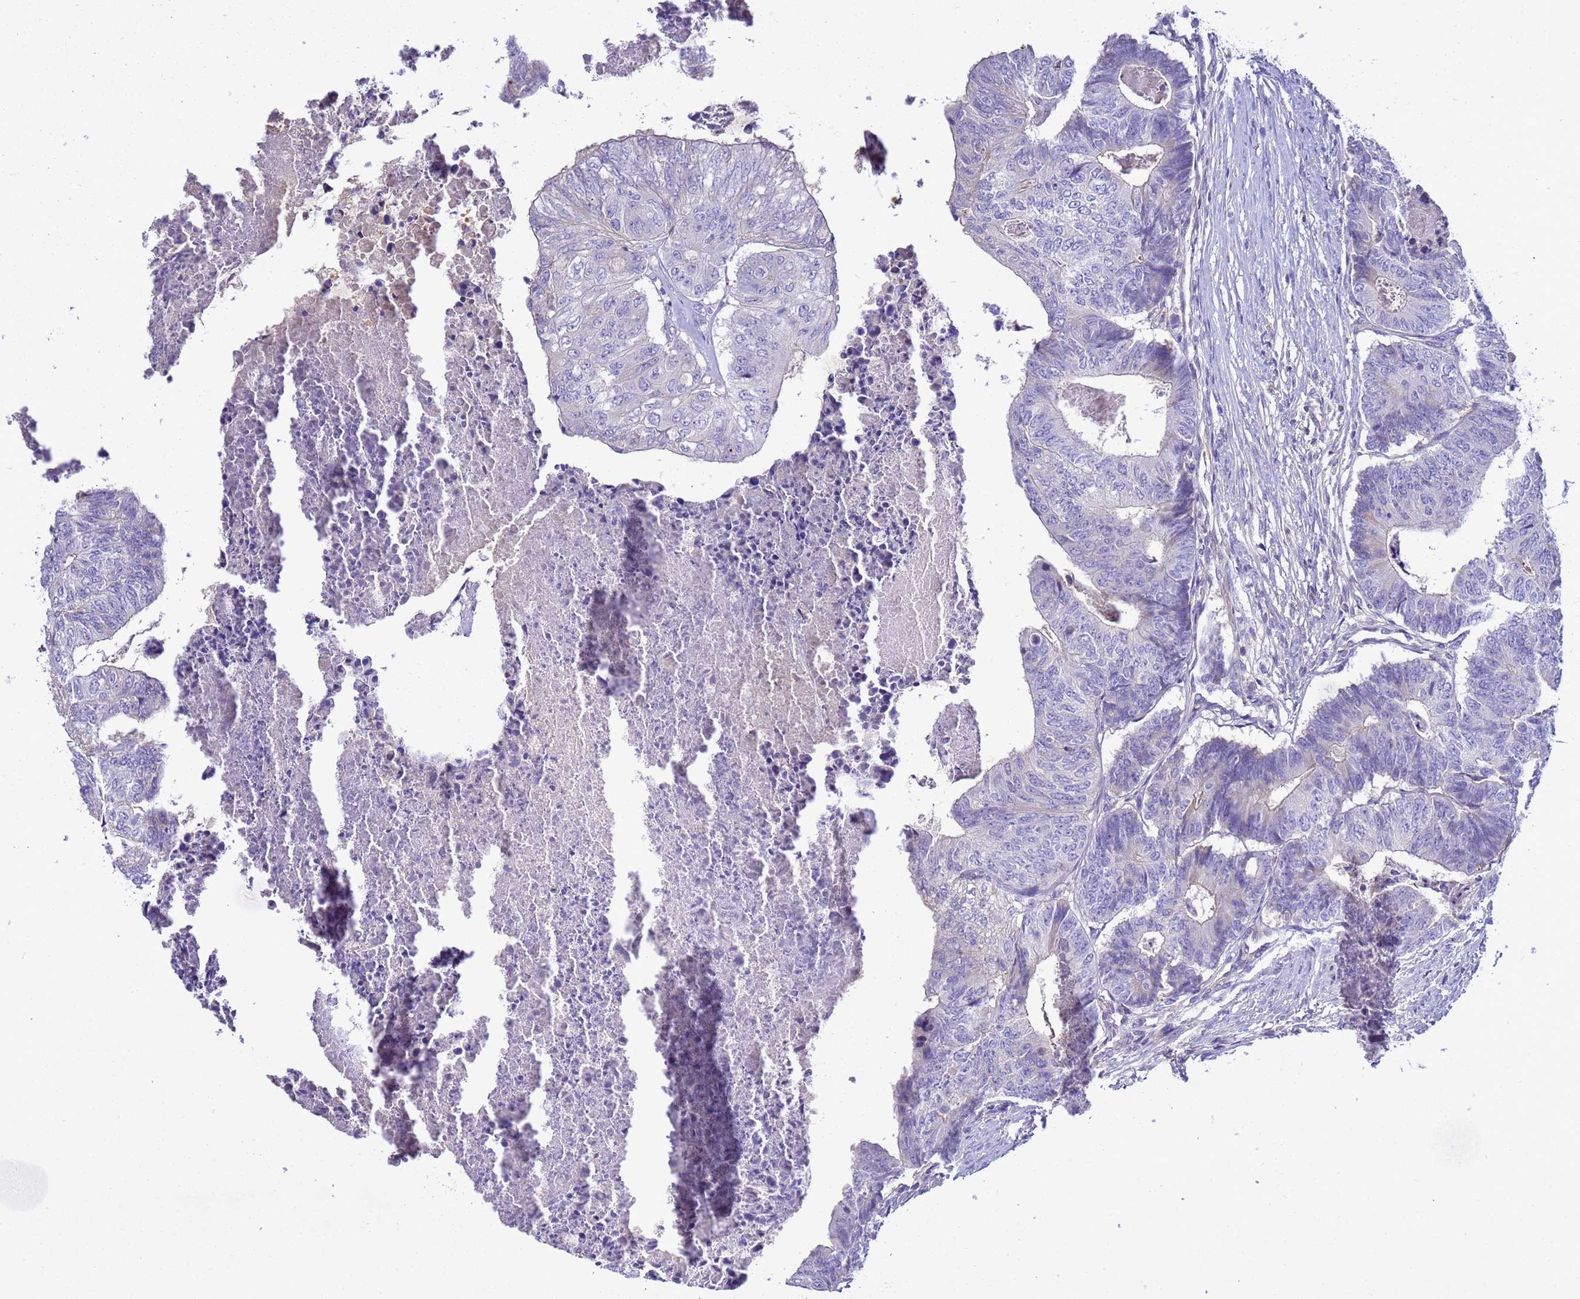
{"staining": {"intensity": "negative", "quantity": "none", "location": "none"}, "tissue": "colorectal cancer", "cell_type": "Tumor cells", "image_type": "cancer", "snomed": [{"axis": "morphology", "description": "Adenocarcinoma, NOS"}, {"axis": "topography", "description": "Colon"}], "caption": "IHC of adenocarcinoma (colorectal) reveals no staining in tumor cells.", "gene": "TBCD", "patient": {"sex": "female", "age": 67}}